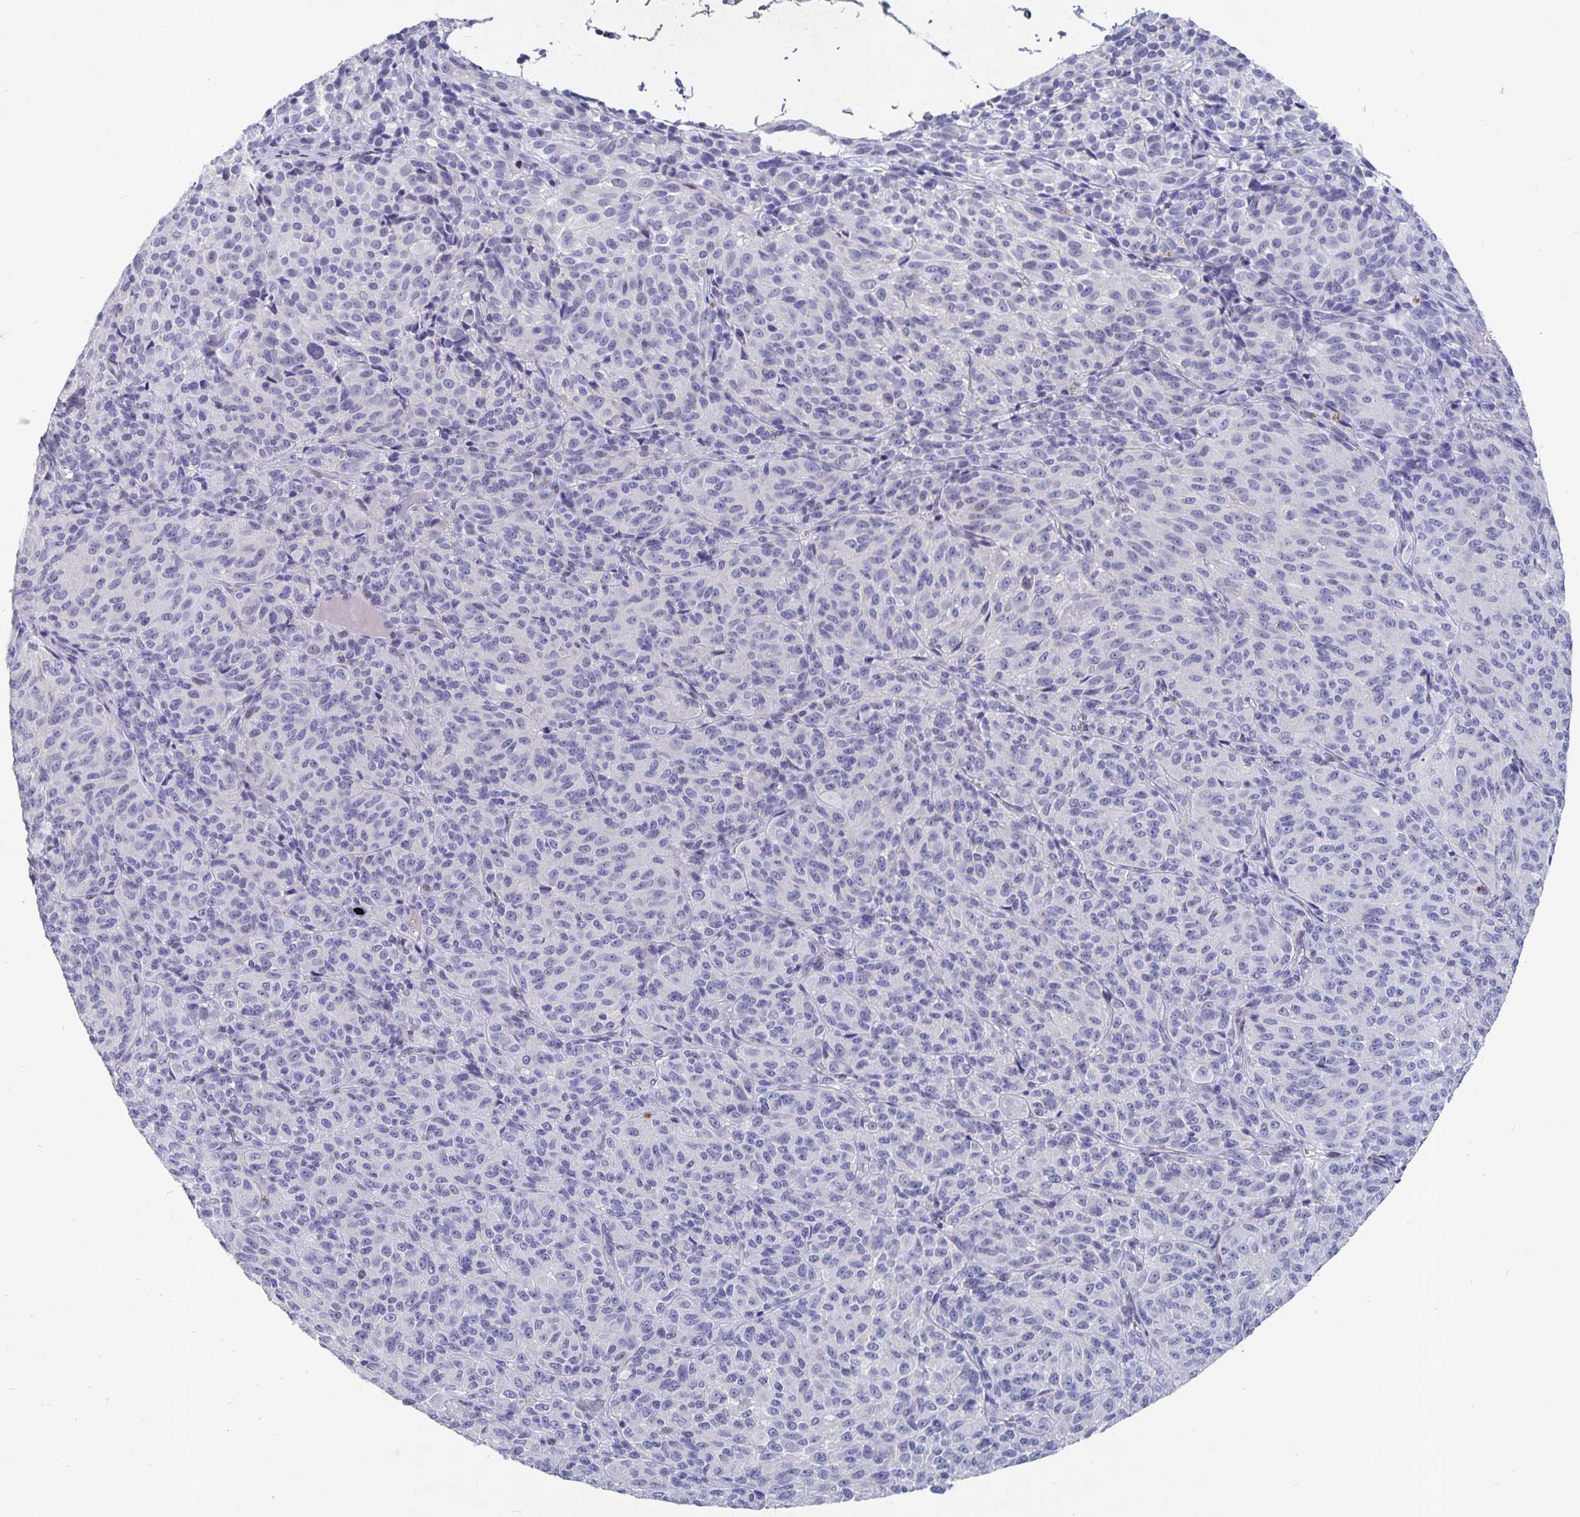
{"staining": {"intensity": "negative", "quantity": "none", "location": "none"}, "tissue": "melanoma", "cell_type": "Tumor cells", "image_type": "cancer", "snomed": [{"axis": "morphology", "description": "Malignant melanoma, Metastatic site"}, {"axis": "topography", "description": "Brain"}], "caption": "Immunohistochemical staining of malignant melanoma (metastatic site) displays no significant staining in tumor cells.", "gene": "SMOC1", "patient": {"sex": "female", "age": 56}}